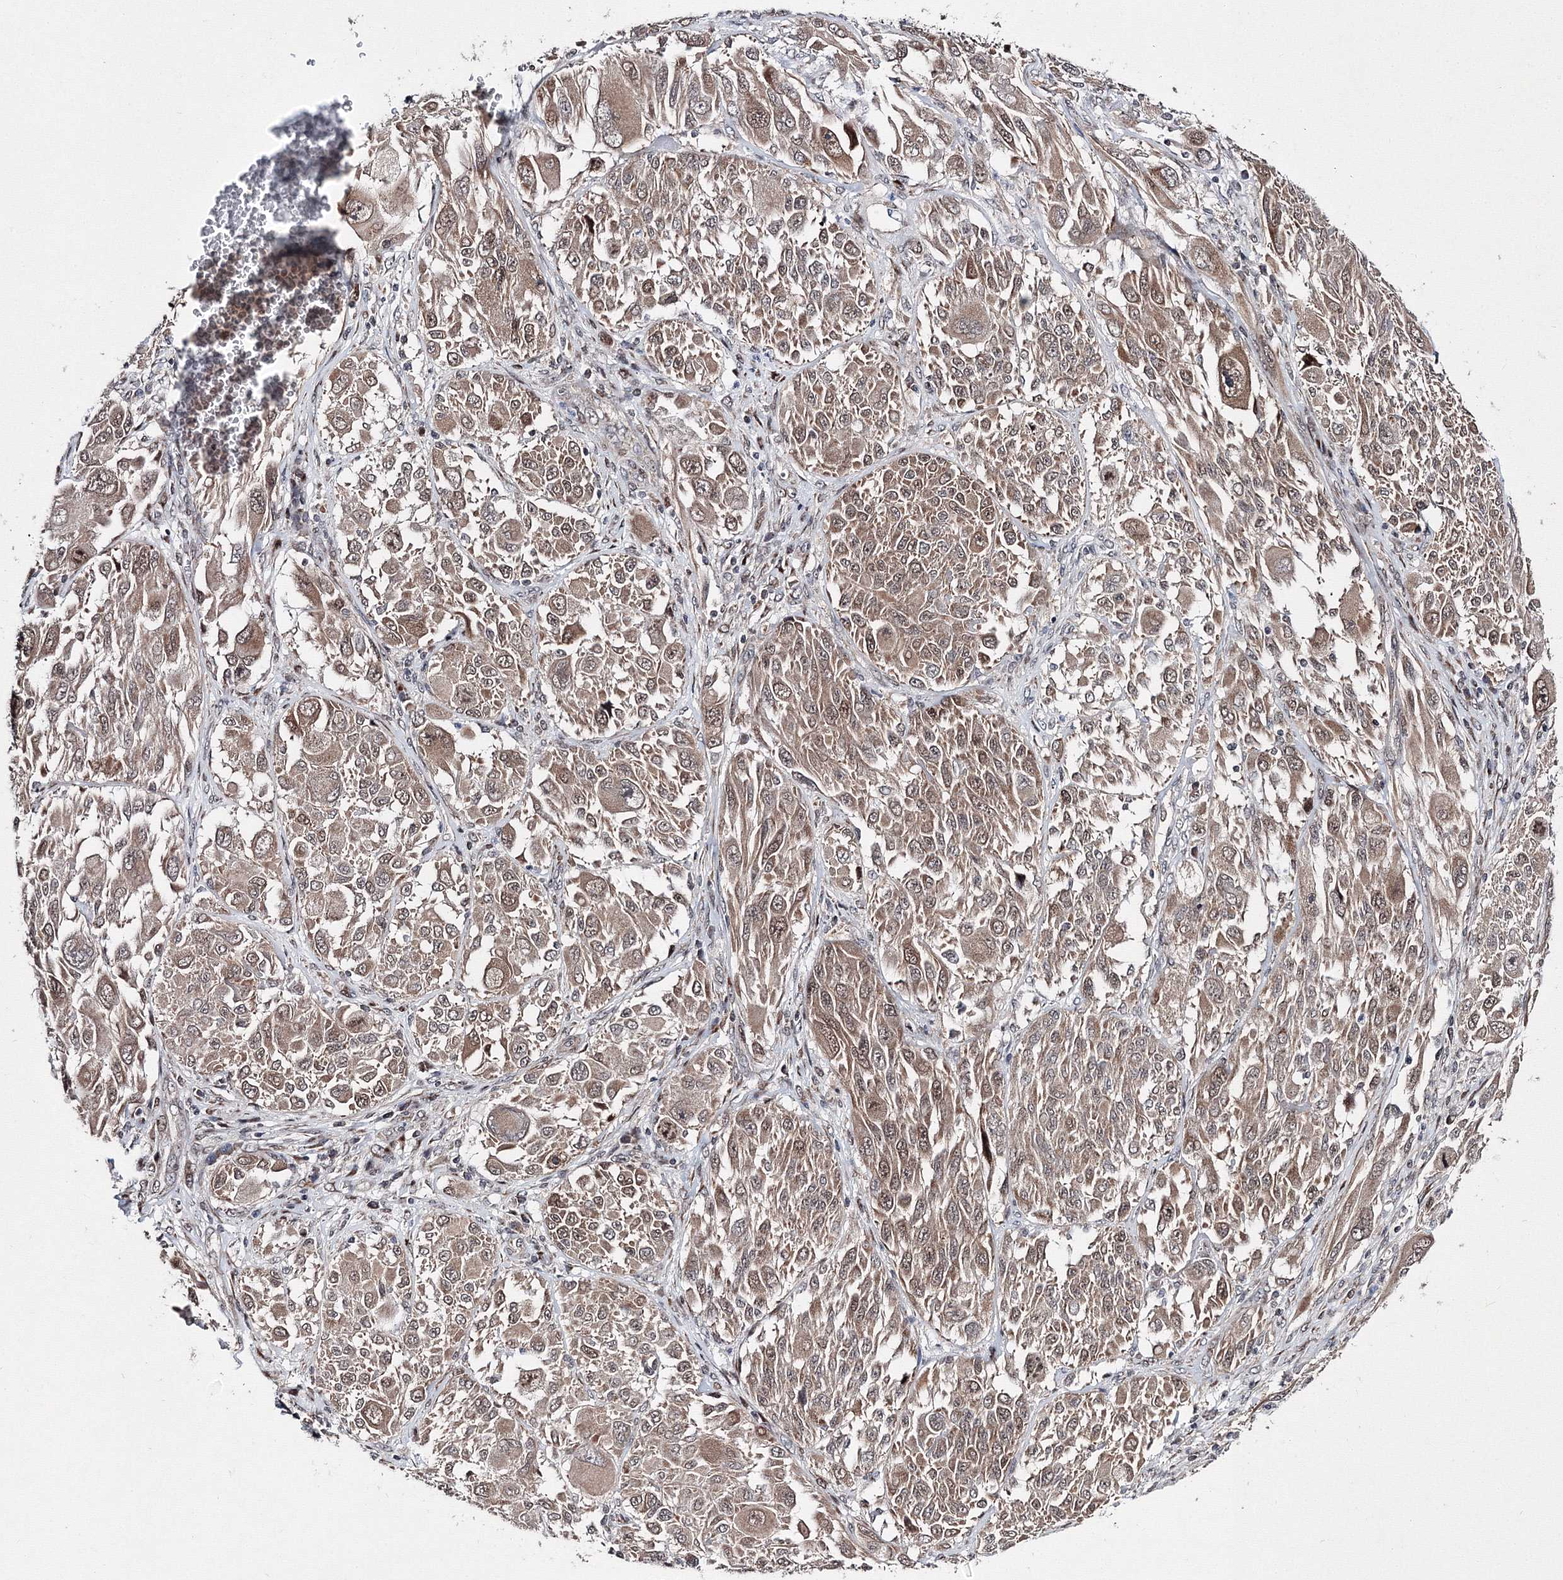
{"staining": {"intensity": "moderate", "quantity": ">75%", "location": "cytoplasmic/membranous,nuclear"}, "tissue": "melanoma", "cell_type": "Tumor cells", "image_type": "cancer", "snomed": [{"axis": "morphology", "description": "Malignant melanoma, NOS"}, {"axis": "topography", "description": "Skin"}], "caption": "Melanoma stained with a brown dye exhibits moderate cytoplasmic/membranous and nuclear positive staining in approximately >75% of tumor cells.", "gene": "GPN1", "patient": {"sex": "female", "age": 91}}